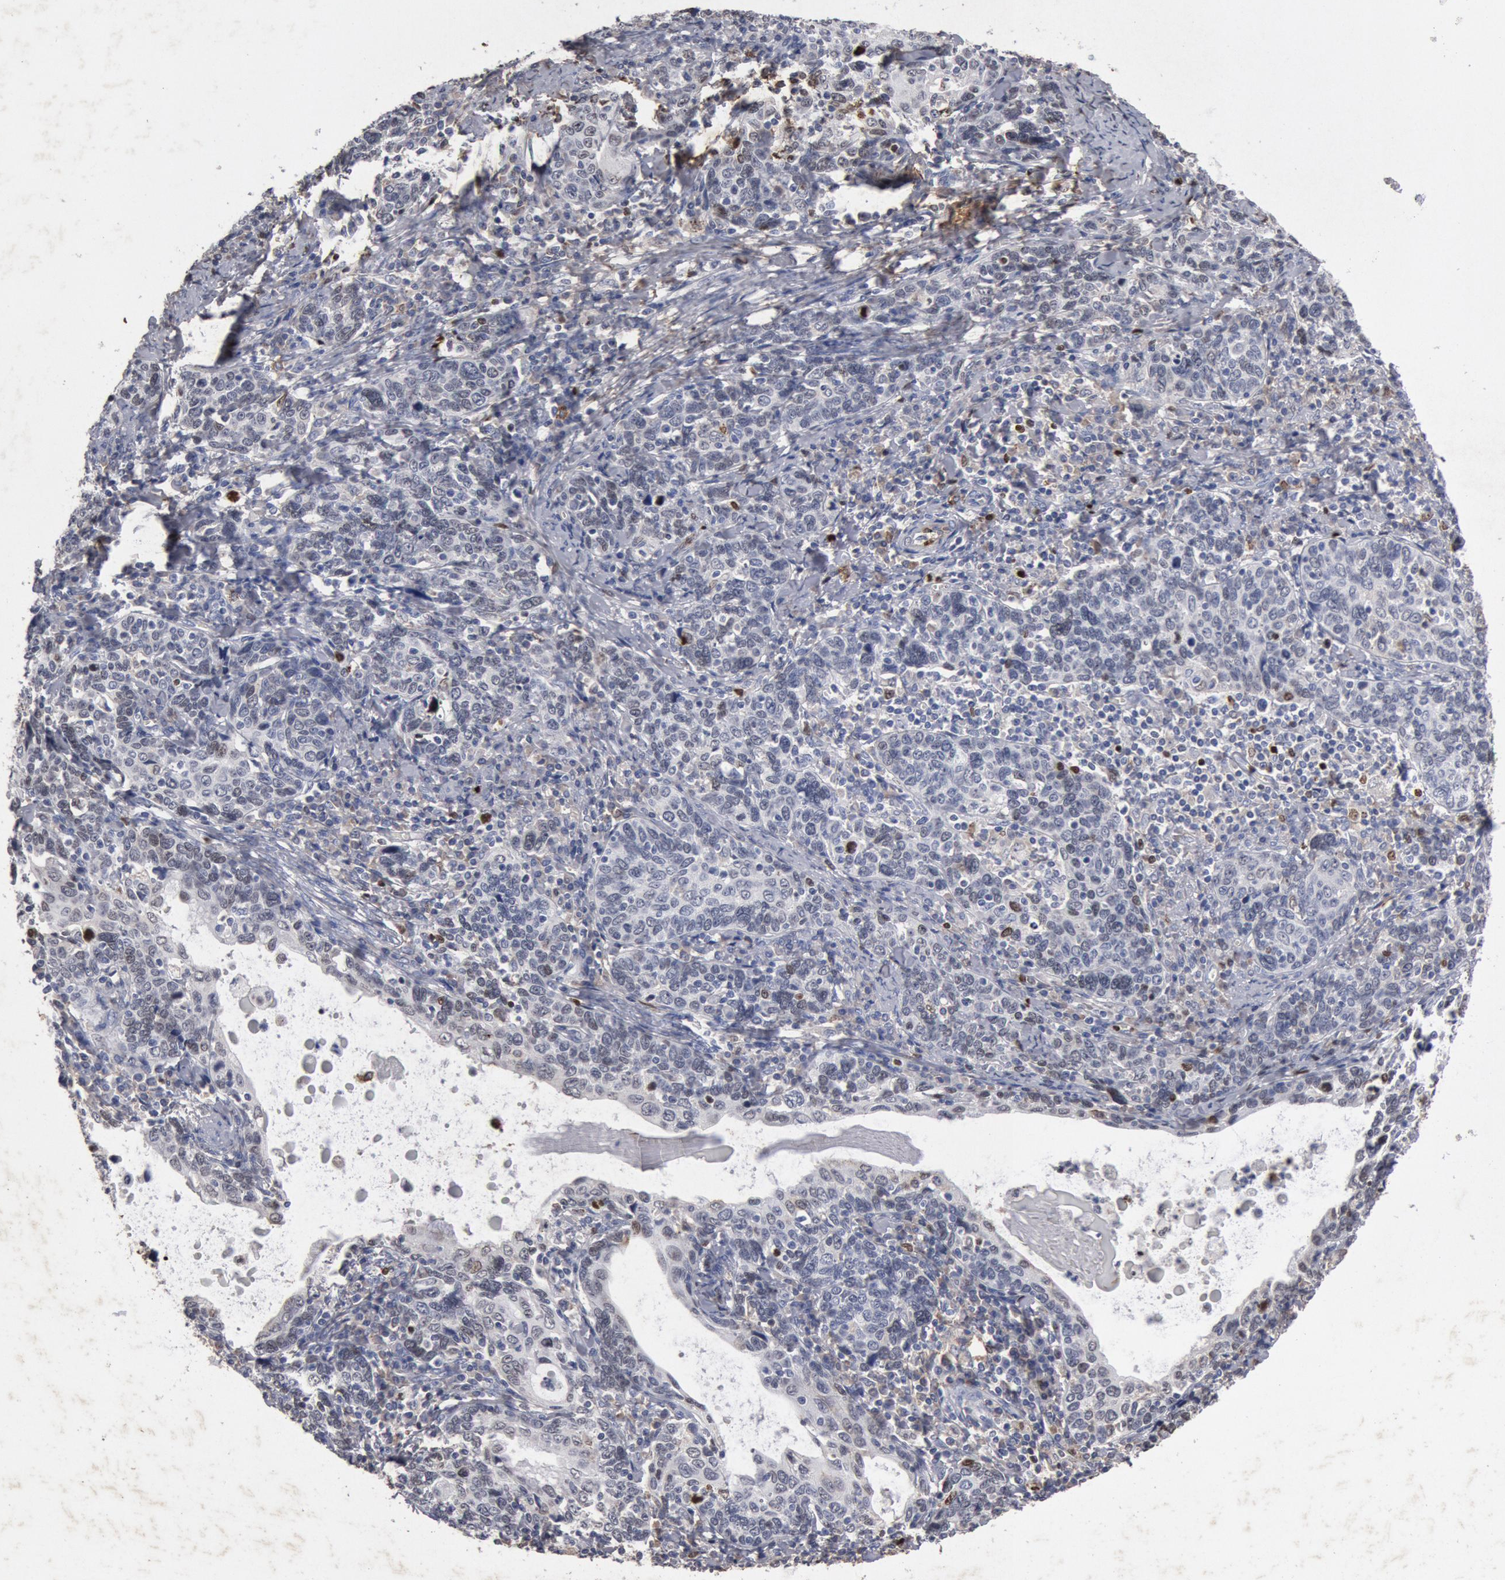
{"staining": {"intensity": "negative", "quantity": "none", "location": "none"}, "tissue": "cervical cancer", "cell_type": "Tumor cells", "image_type": "cancer", "snomed": [{"axis": "morphology", "description": "Squamous cell carcinoma, NOS"}, {"axis": "topography", "description": "Cervix"}], "caption": "Immunohistochemistry (IHC) image of neoplastic tissue: human cervical cancer stained with DAB demonstrates no significant protein positivity in tumor cells.", "gene": "FOXA2", "patient": {"sex": "female", "age": 41}}